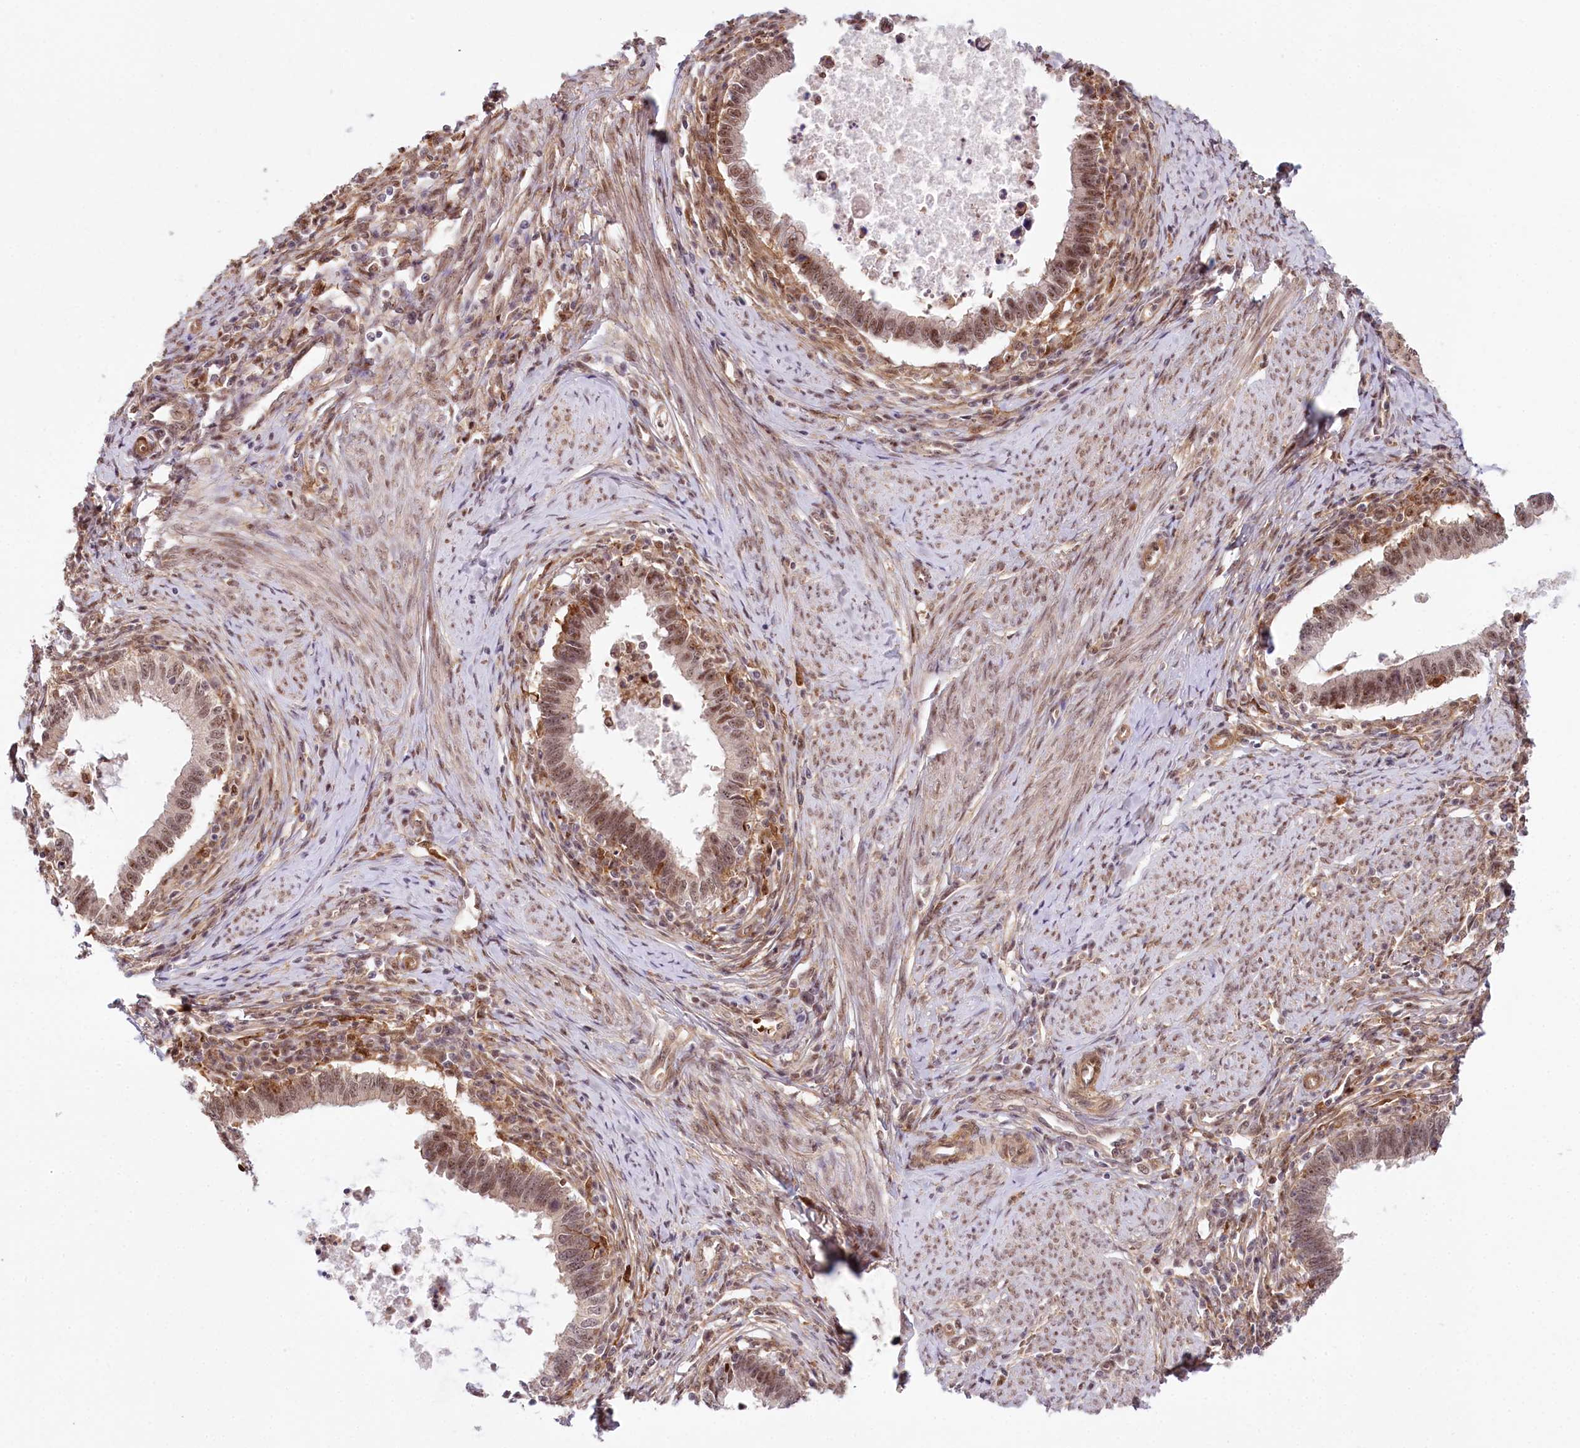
{"staining": {"intensity": "moderate", "quantity": ">75%", "location": "cytoplasmic/membranous,nuclear"}, "tissue": "cervical cancer", "cell_type": "Tumor cells", "image_type": "cancer", "snomed": [{"axis": "morphology", "description": "Adenocarcinoma, NOS"}, {"axis": "topography", "description": "Cervix"}], "caption": "This photomicrograph demonstrates cervical adenocarcinoma stained with IHC to label a protein in brown. The cytoplasmic/membranous and nuclear of tumor cells show moderate positivity for the protein. Nuclei are counter-stained blue.", "gene": "TUBGCP2", "patient": {"sex": "female", "age": 36}}